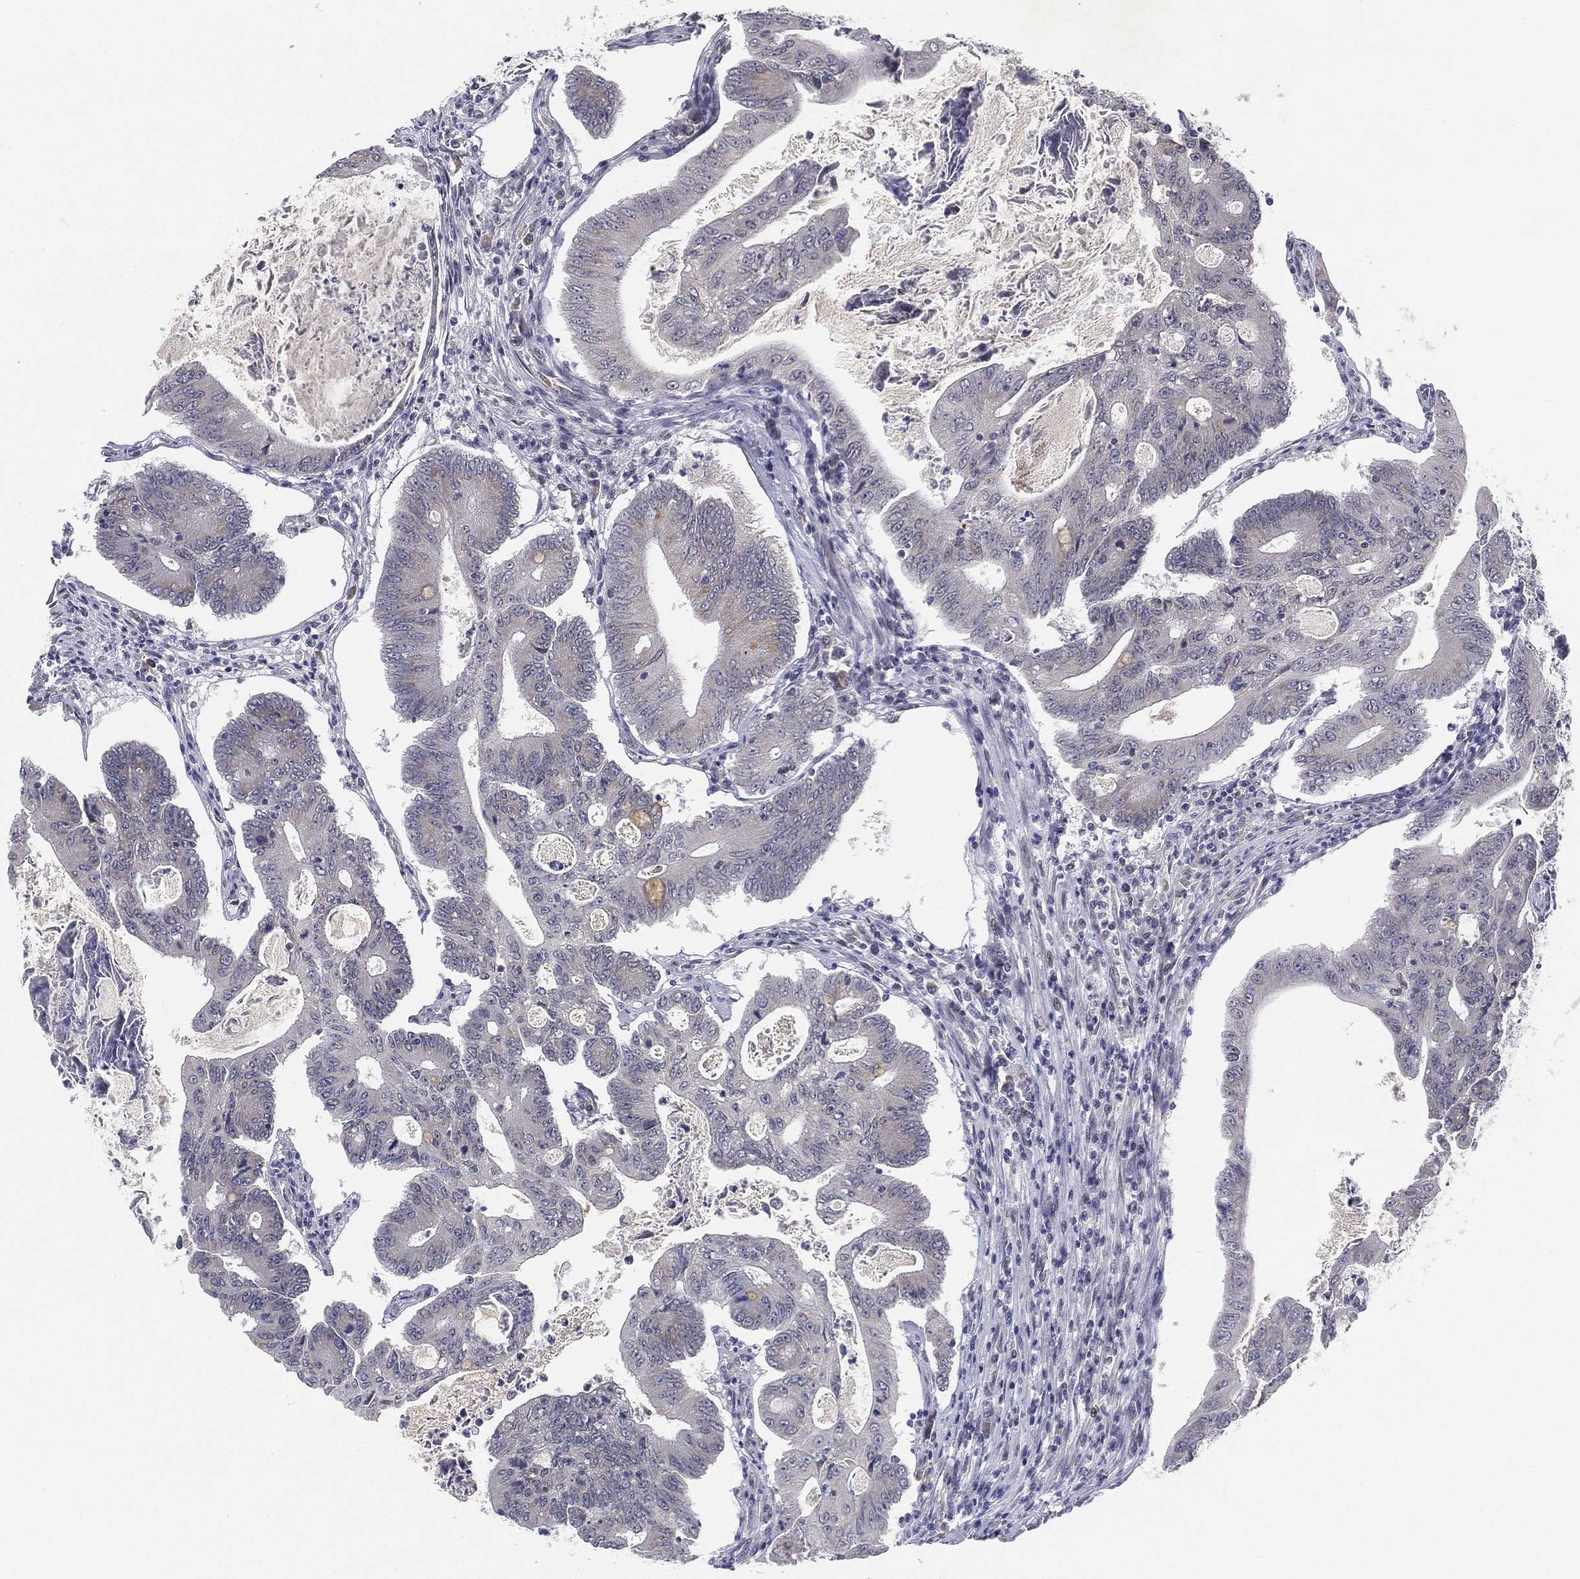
{"staining": {"intensity": "negative", "quantity": "none", "location": "none"}, "tissue": "colorectal cancer", "cell_type": "Tumor cells", "image_type": "cancer", "snomed": [{"axis": "morphology", "description": "Adenocarcinoma, NOS"}, {"axis": "topography", "description": "Colon"}], "caption": "DAB immunohistochemical staining of colorectal adenocarcinoma shows no significant expression in tumor cells. (DAB (3,3'-diaminobenzidine) immunohistochemistry with hematoxylin counter stain).", "gene": "MS4A8", "patient": {"sex": "female", "age": 70}}